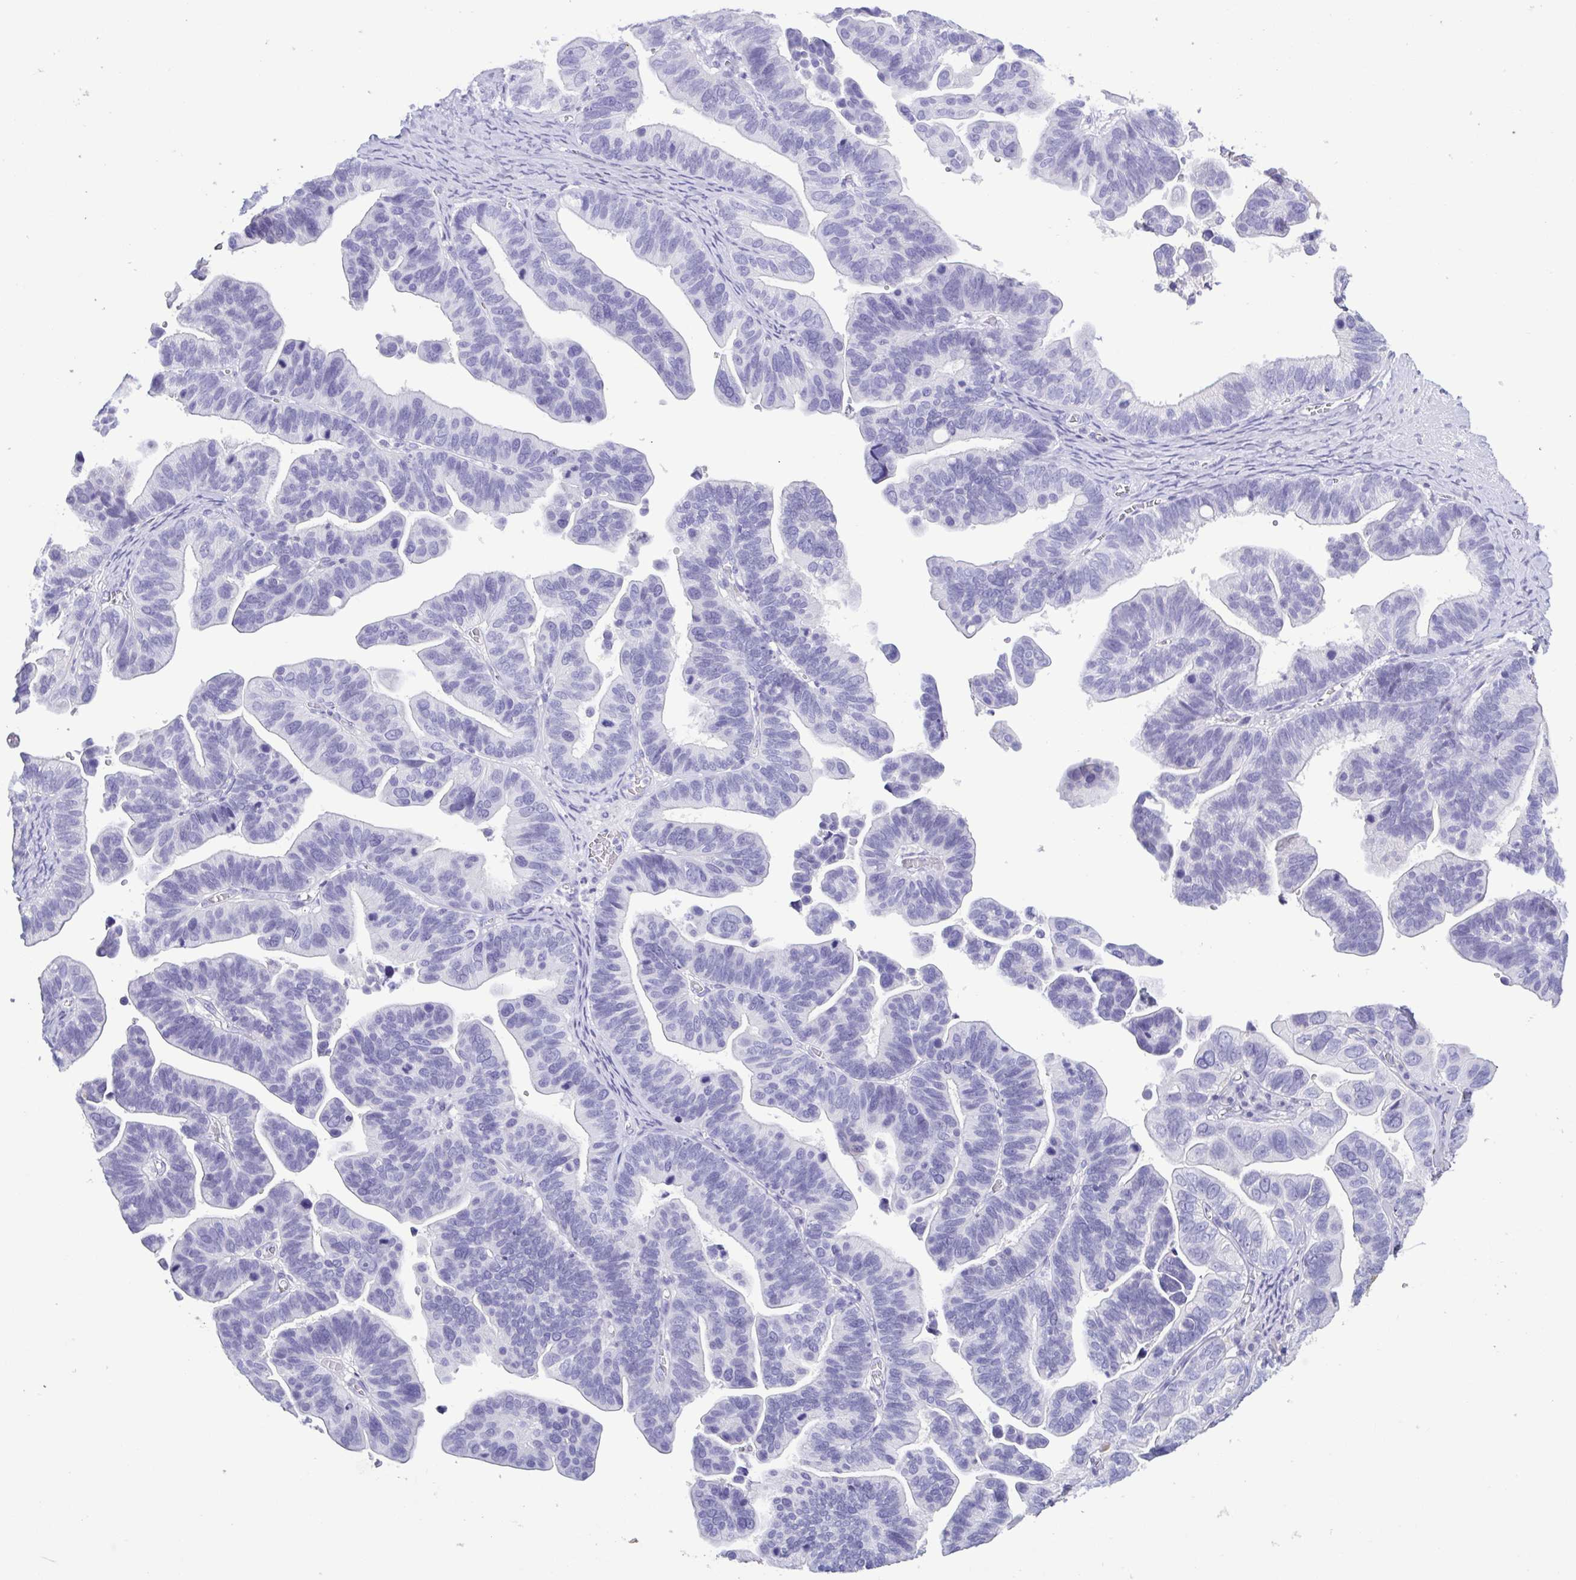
{"staining": {"intensity": "negative", "quantity": "none", "location": "none"}, "tissue": "ovarian cancer", "cell_type": "Tumor cells", "image_type": "cancer", "snomed": [{"axis": "morphology", "description": "Cystadenocarcinoma, serous, NOS"}, {"axis": "topography", "description": "Ovary"}], "caption": "High magnification brightfield microscopy of ovarian cancer stained with DAB (brown) and counterstained with hematoxylin (blue): tumor cells show no significant positivity.", "gene": "LTF", "patient": {"sex": "female", "age": 56}}